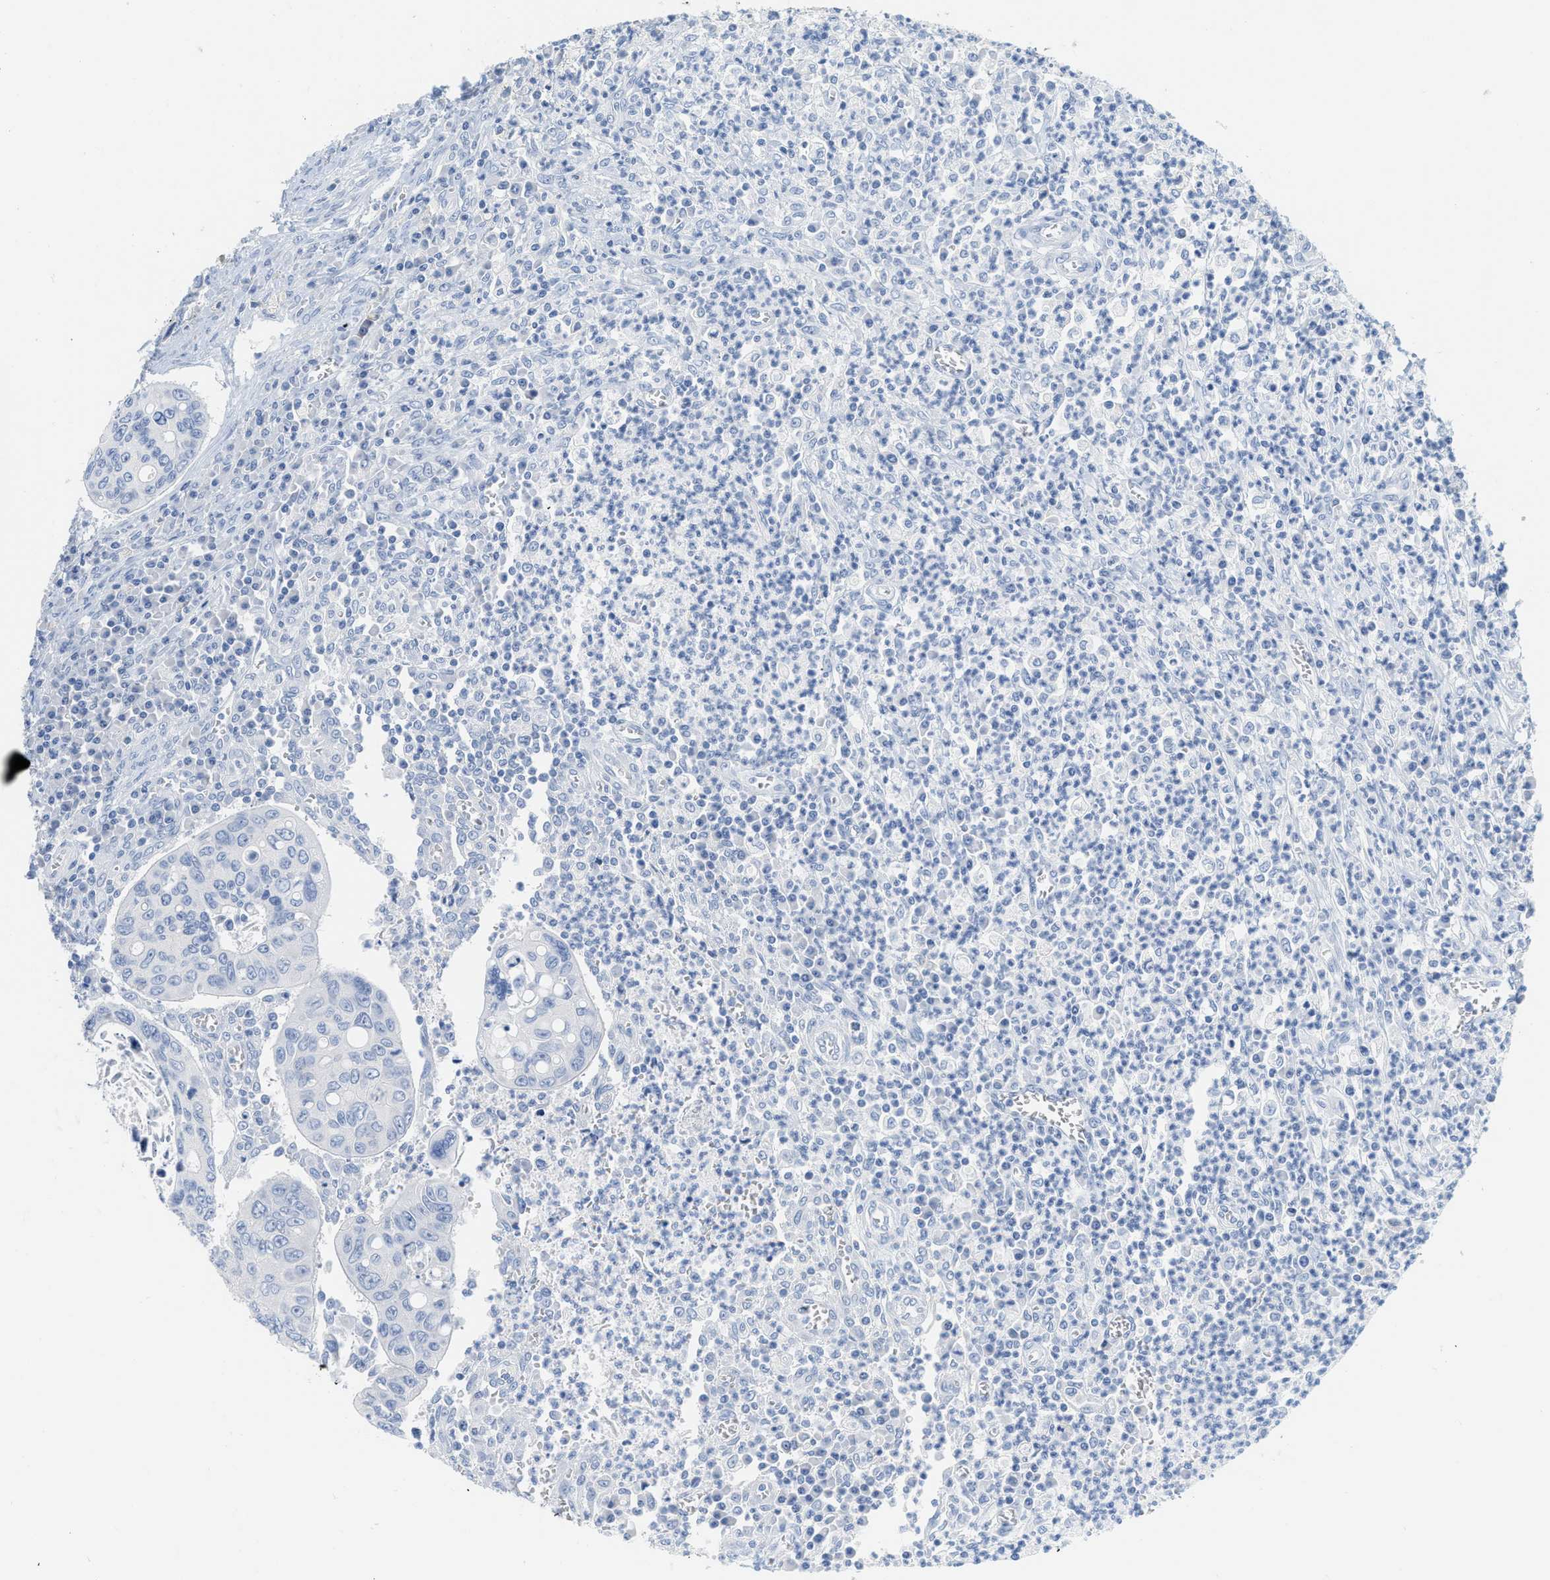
{"staining": {"intensity": "negative", "quantity": "none", "location": "none"}, "tissue": "colorectal cancer", "cell_type": "Tumor cells", "image_type": "cancer", "snomed": [{"axis": "morphology", "description": "Inflammation, NOS"}, {"axis": "morphology", "description": "Adenocarcinoma, NOS"}, {"axis": "topography", "description": "Colon"}], "caption": "Colorectal cancer (adenocarcinoma) was stained to show a protein in brown. There is no significant staining in tumor cells.", "gene": "PAPPA", "patient": {"sex": "male", "age": 72}}